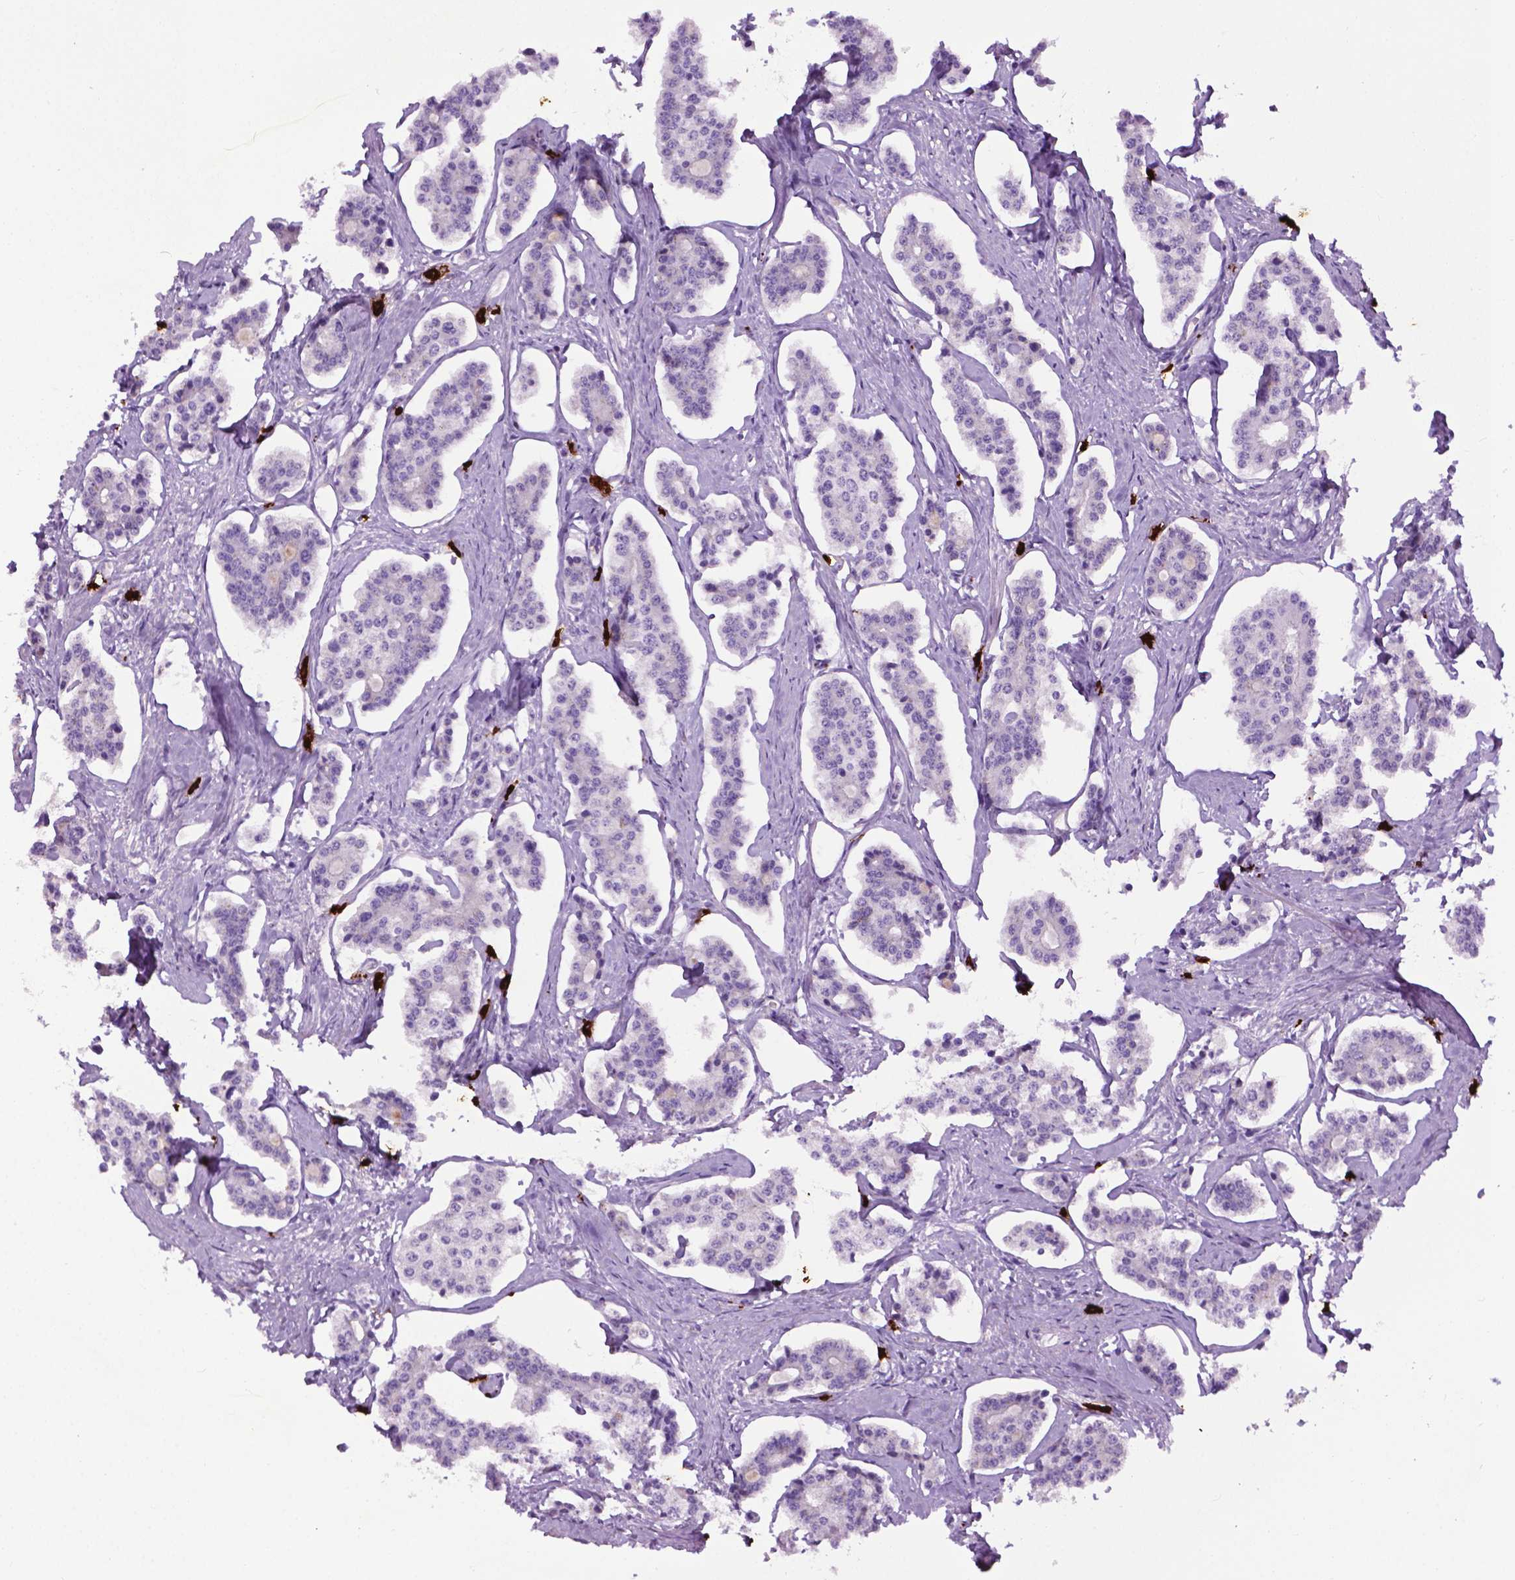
{"staining": {"intensity": "negative", "quantity": "none", "location": "none"}, "tissue": "carcinoid", "cell_type": "Tumor cells", "image_type": "cancer", "snomed": [{"axis": "morphology", "description": "Carcinoid, malignant, NOS"}, {"axis": "topography", "description": "Small intestine"}], "caption": "An immunohistochemistry image of carcinoid (malignant) is shown. There is no staining in tumor cells of carcinoid (malignant).", "gene": "SPECC1L", "patient": {"sex": "female", "age": 65}}